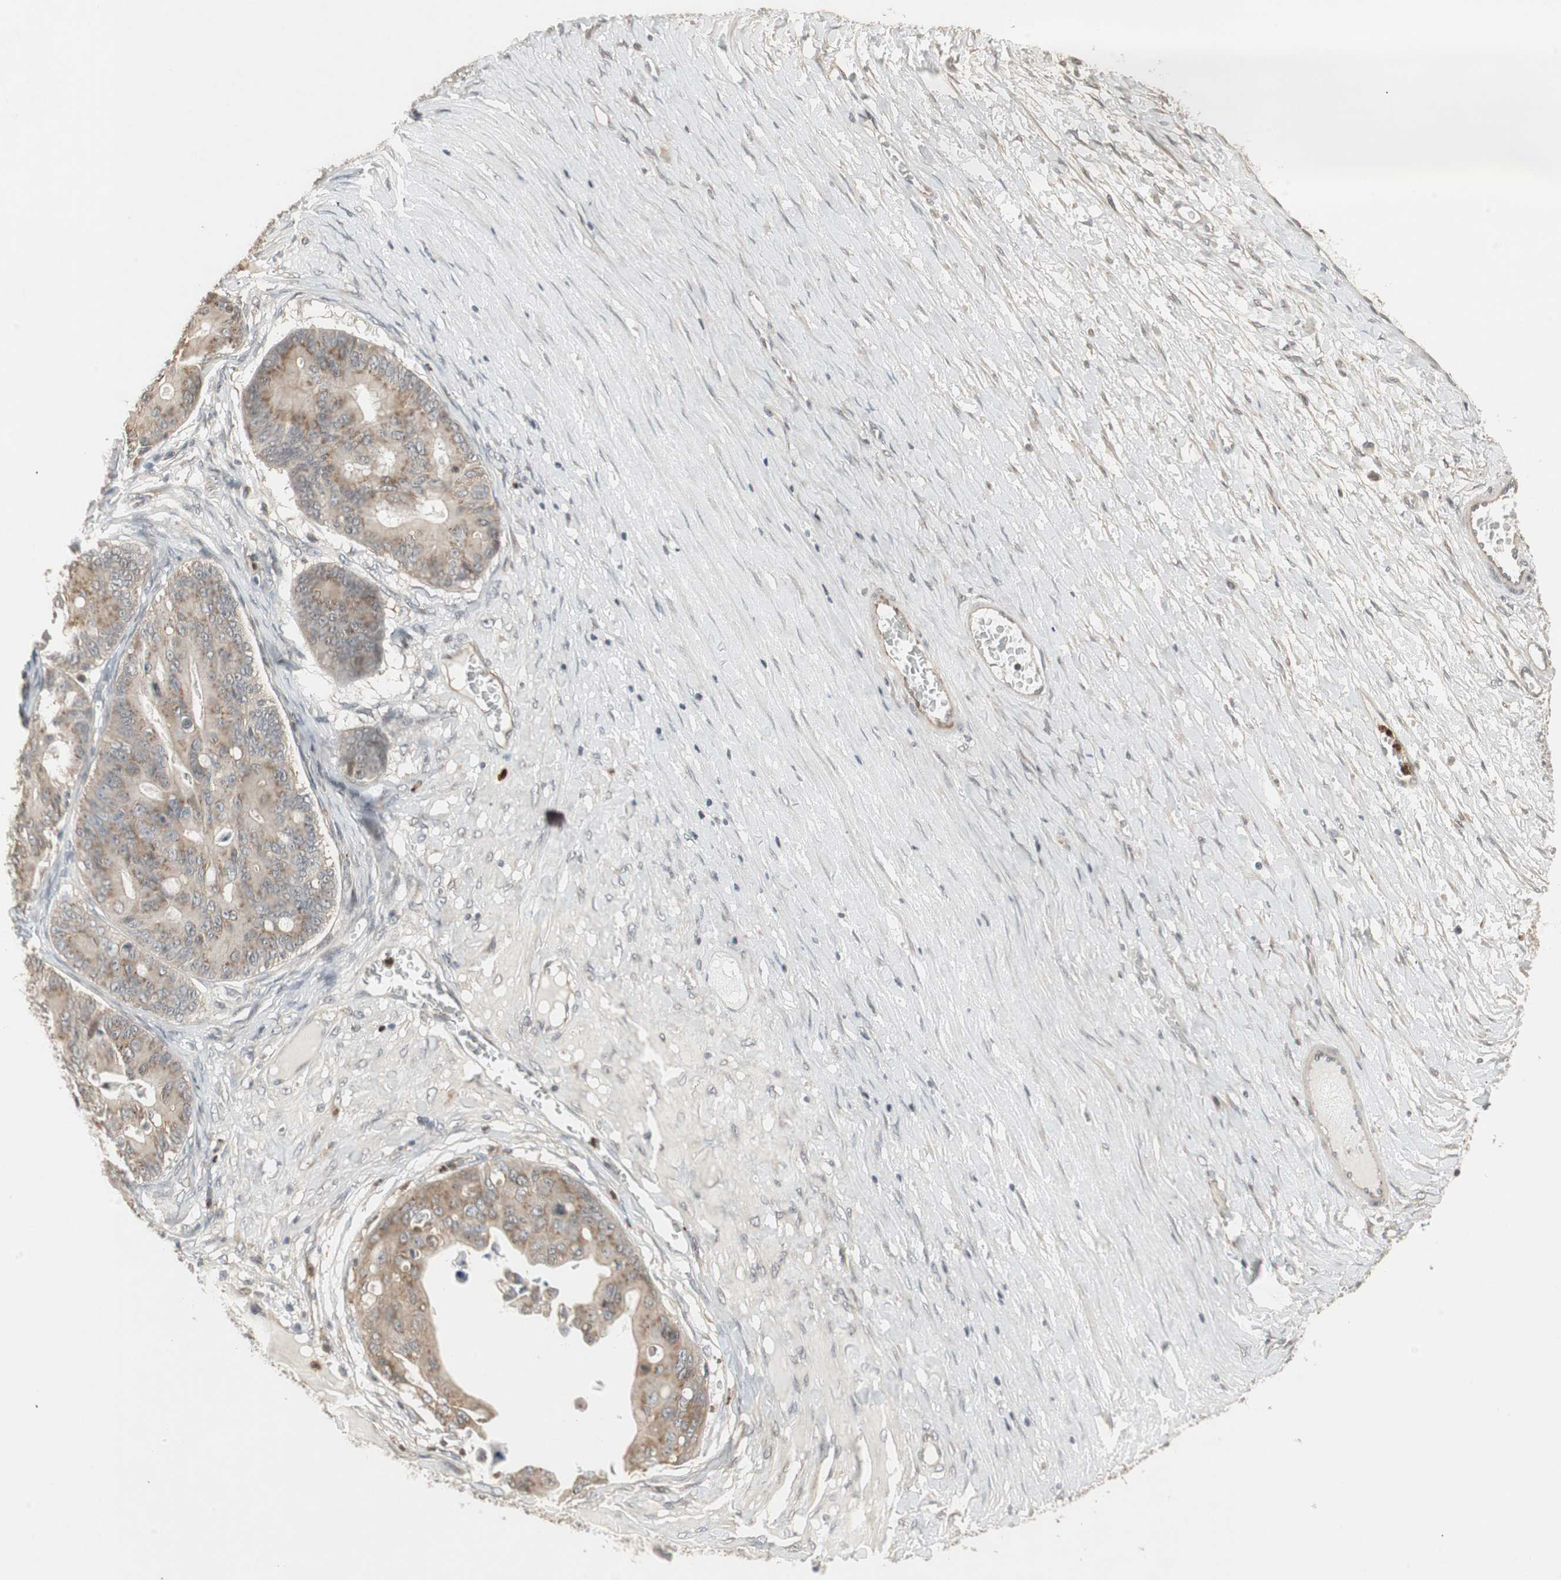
{"staining": {"intensity": "weak", "quantity": ">75%", "location": "cytoplasmic/membranous"}, "tissue": "ovarian cancer", "cell_type": "Tumor cells", "image_type": "cancer", "snomed": [{"axis": "morphology", "description": "Cystadenocarcinoma, mucinous, NOS"}, {"axis": "topography", "description": "Ovary"}], "caption": "Mucinous cystadenocarcinoma (ovarian) was stained to show a protein in brown. There is low levels of weak cytoplasmic/membranous staining in about >75% of tumor cells.", "gene": "SNX4", "patient": {"sex": "female", "age": 37}}